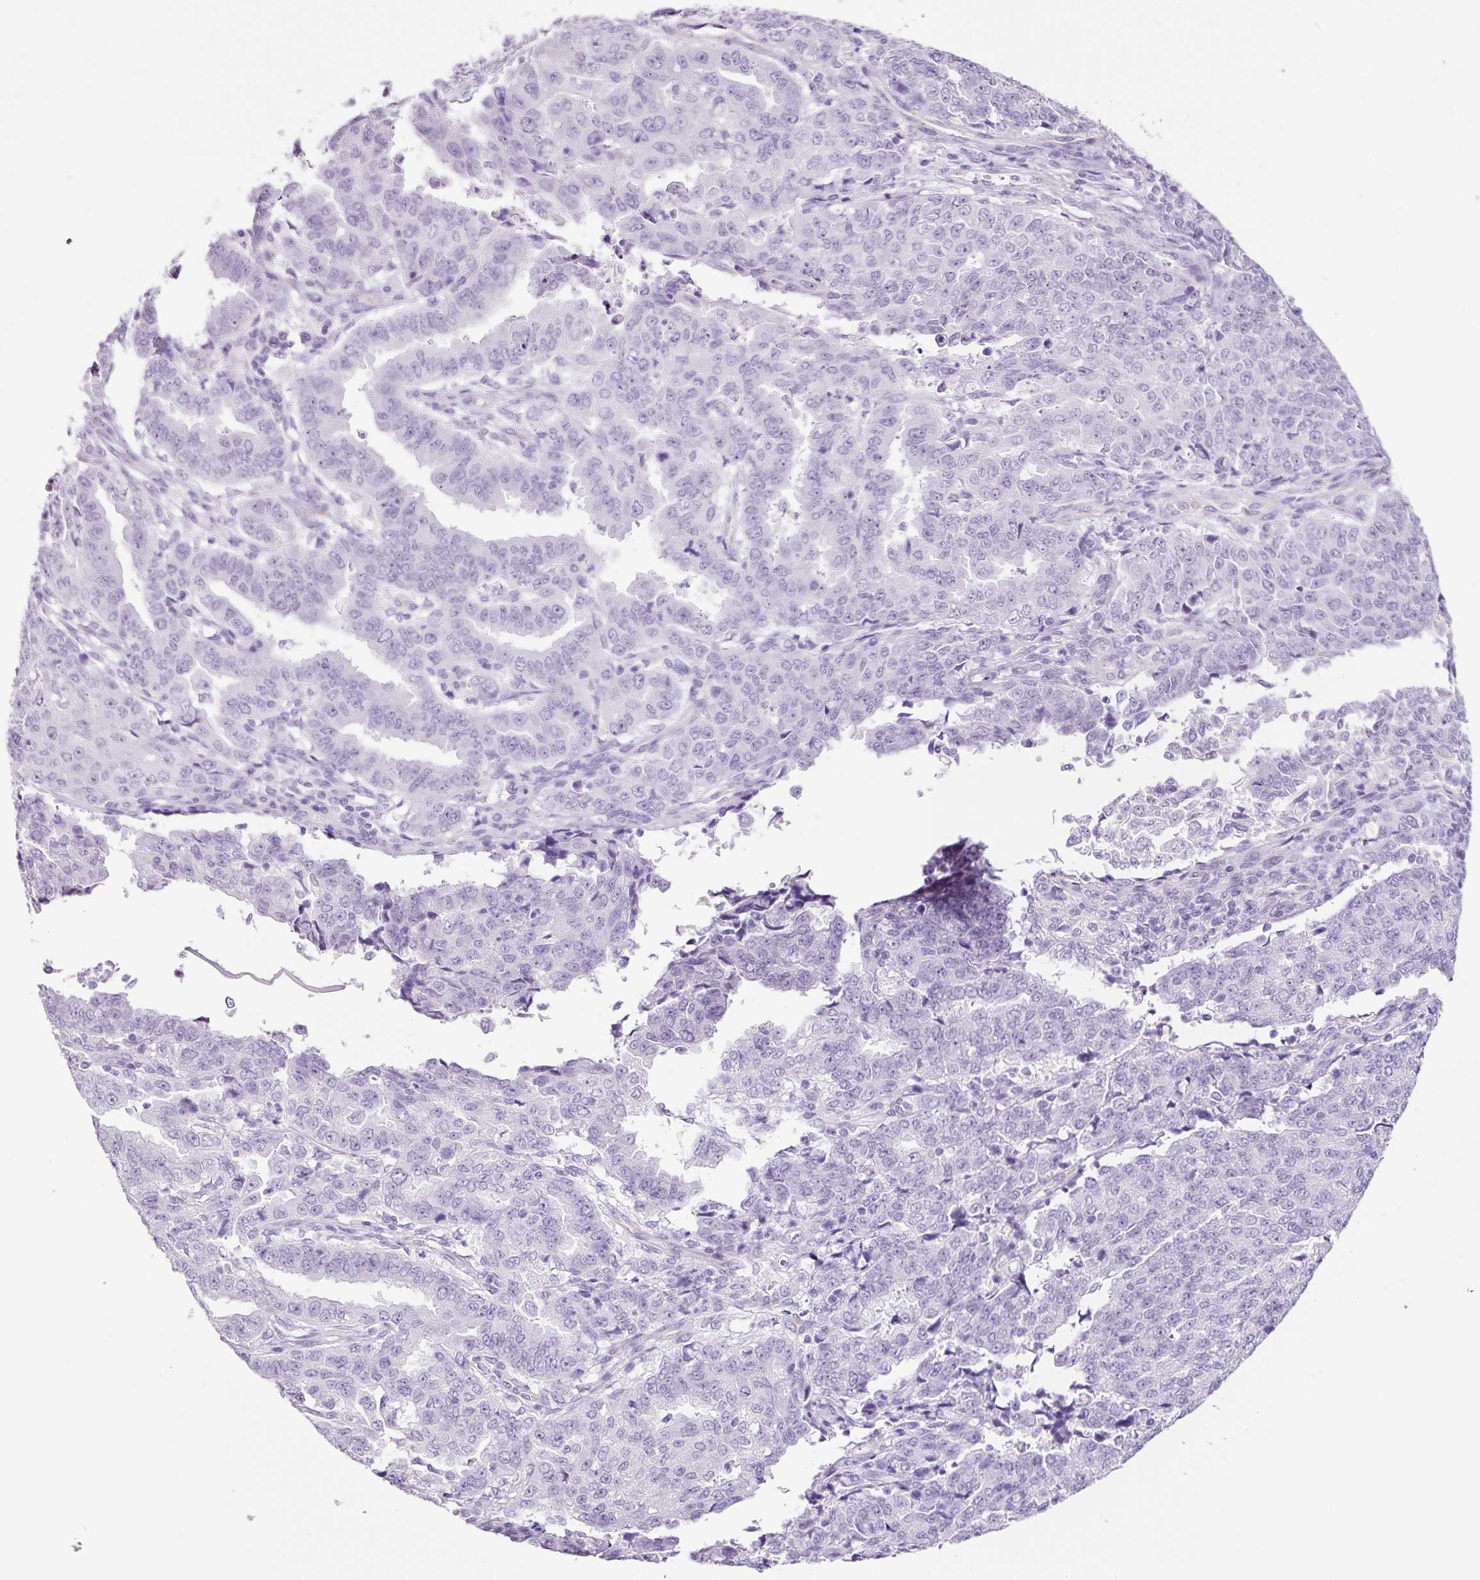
{"staining": {"intensity": "negative", "quantity": "none", "location": "none"}, "tissue": "endometrial cancer", "cell_type": "Tumor cells", "image_type": "cancer", "snomed": [{"axis": "morphology", "description": "Adenocarcinoma, NOS"}, {"axis": "topography", "description": "Endometrium"}], "caption": "High magnification brightfield microscopy of endometrial cancer (adenocarcinoma) stained with DAB (brown) and counterstained with hematoxylin (blue): tumor cells show no significant positivity.", "gene": "ADSS1", "patient": {"sex": "female", "age": 50}}